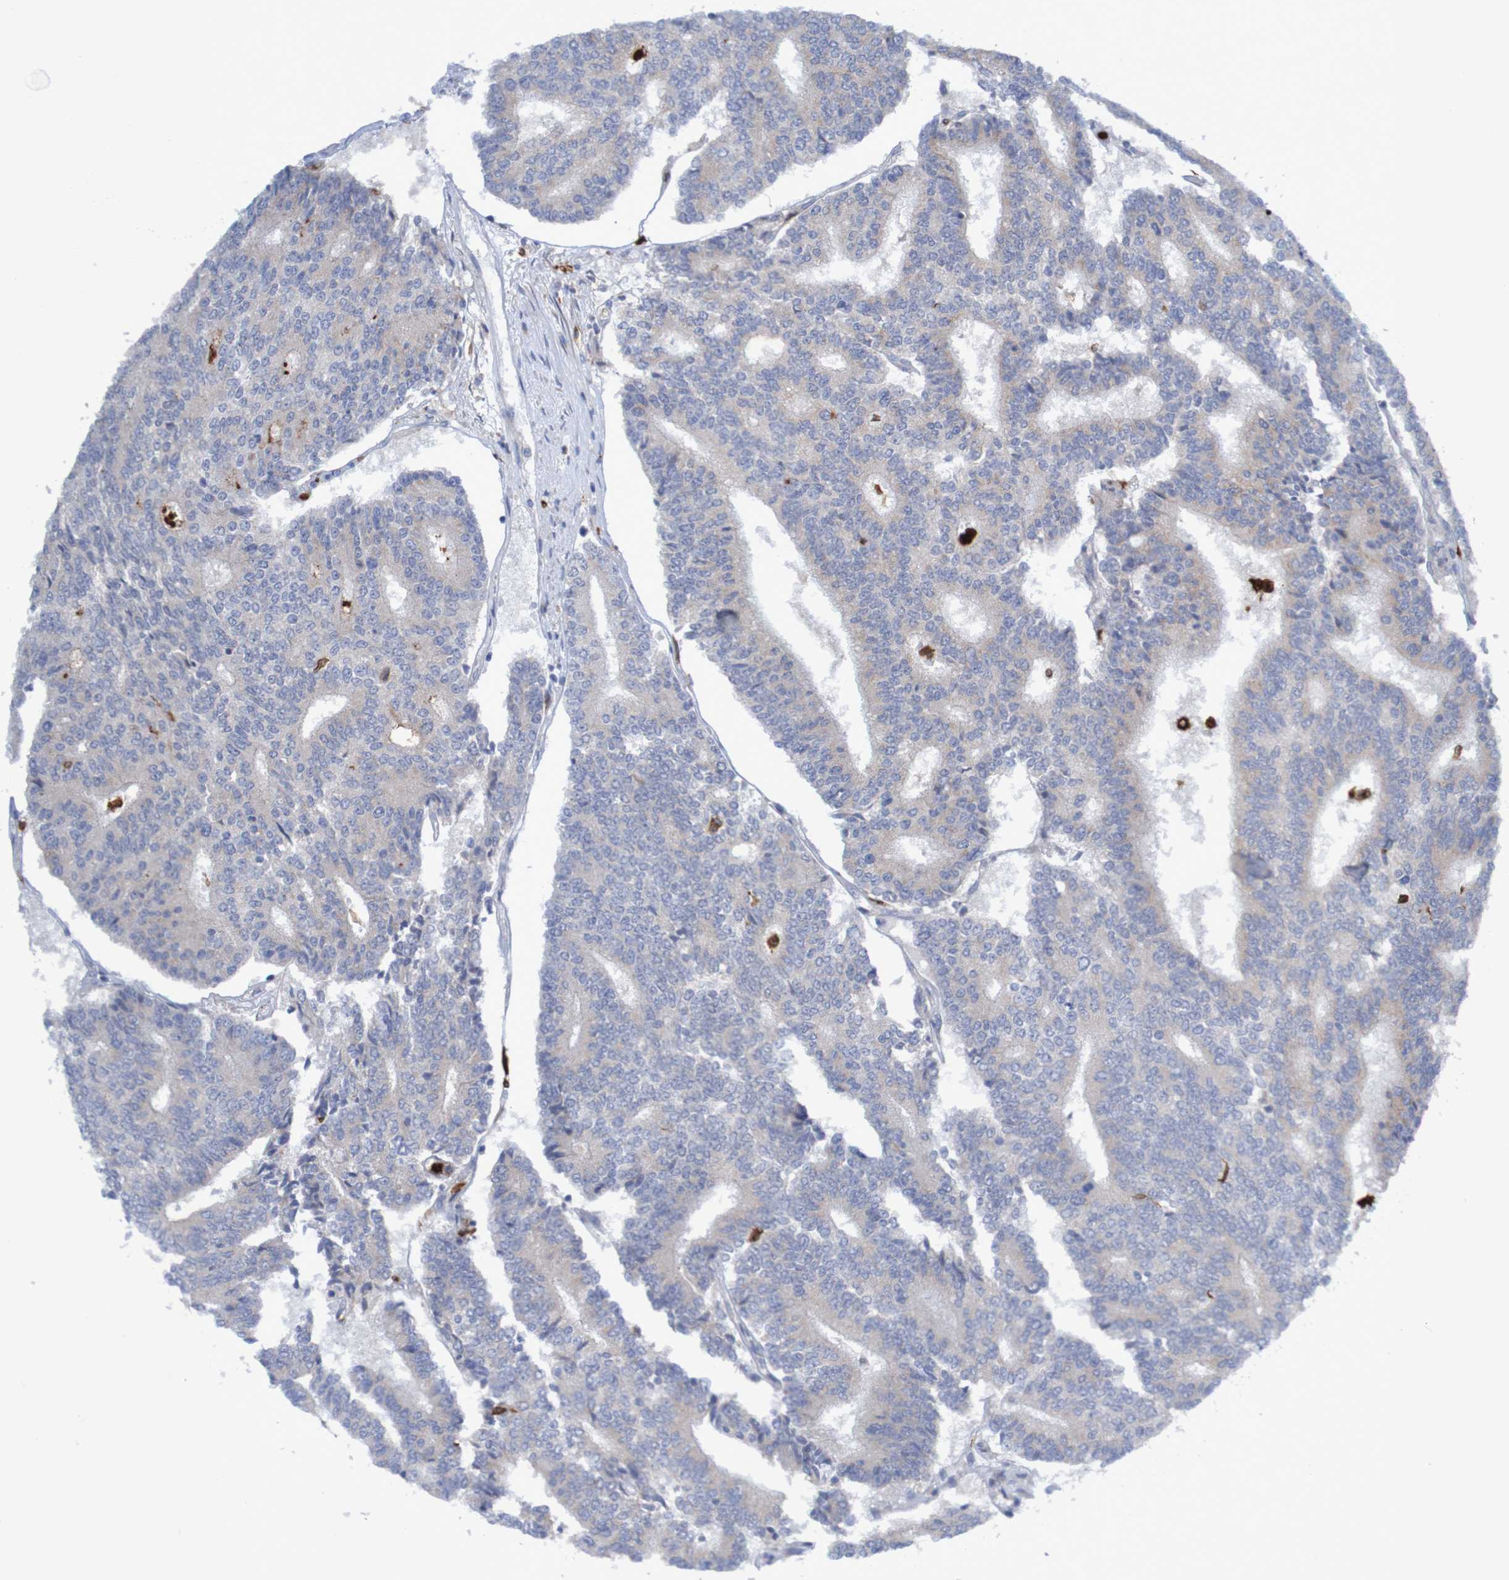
{"staining": {"intensity": "weak", "quantity": "25%-75%", "location": "cytoplasmic/membranous"}, "tissue": "prostate cancer", "cell_type": "Tumor cells", "image_type": "cancer", "snomed": [{"axis": "morphology", "description": "Normal tissue, NOS"}, {"axis": "morphology", "description": "Adenocarcinoma, High grade"}, {"axis": "topography", "description": "Prostate"}, {"axis": "topography", "description": "Seminal veicle"}], "caption": "Prostate cancer (adenocarcinoma (high-grade)) stained with DAB immunohistochemistry exhibits low levels of weak cytoplasmic/membranous staining in about 25%-75% of tumor cells. (DAB (3,3'-diaminobenzidine) IHC with brightfield microscopy, high magnification).", "gene": "PARP4", "patient": {"sex": "male", "age": 55}}